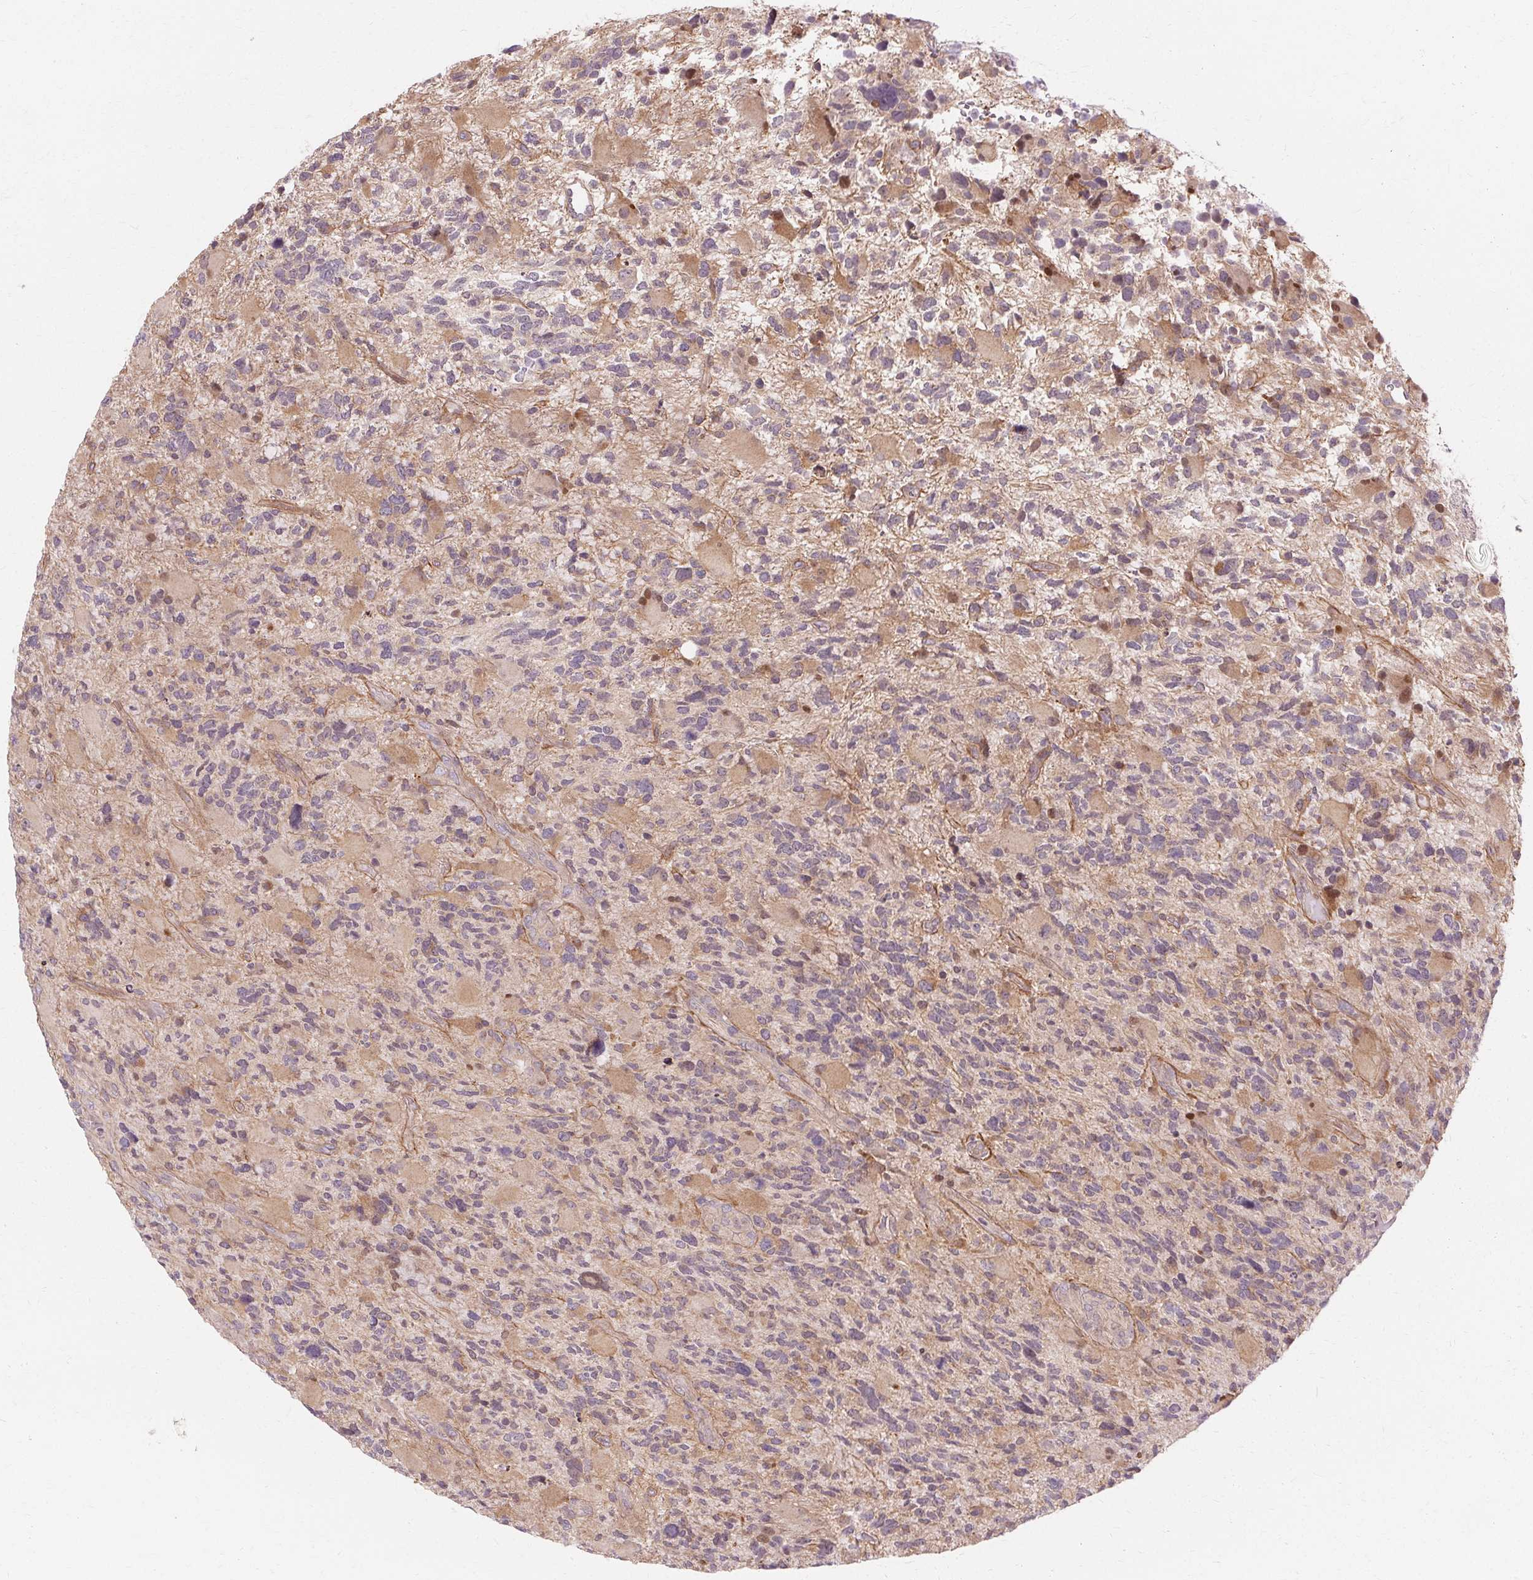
{"staining": {"intensity": "negative", "quantity": "none", "location": "none"}, "tissue": "glioma", "cell_type": "Tumor cells", "image_type": "cancer", "snomed": [{"axis": "morphology", "description": "Glioma, malignant, High grade"}, {"axis": "topography", "description": "Brain"}], "caption": "An immunohistochemistry (IHC) histopathology image of glioma is shown. There is no staining in tumor cells of glioma.", "gene": "USP8", "patient": {"sex": "female", "age": 71}}